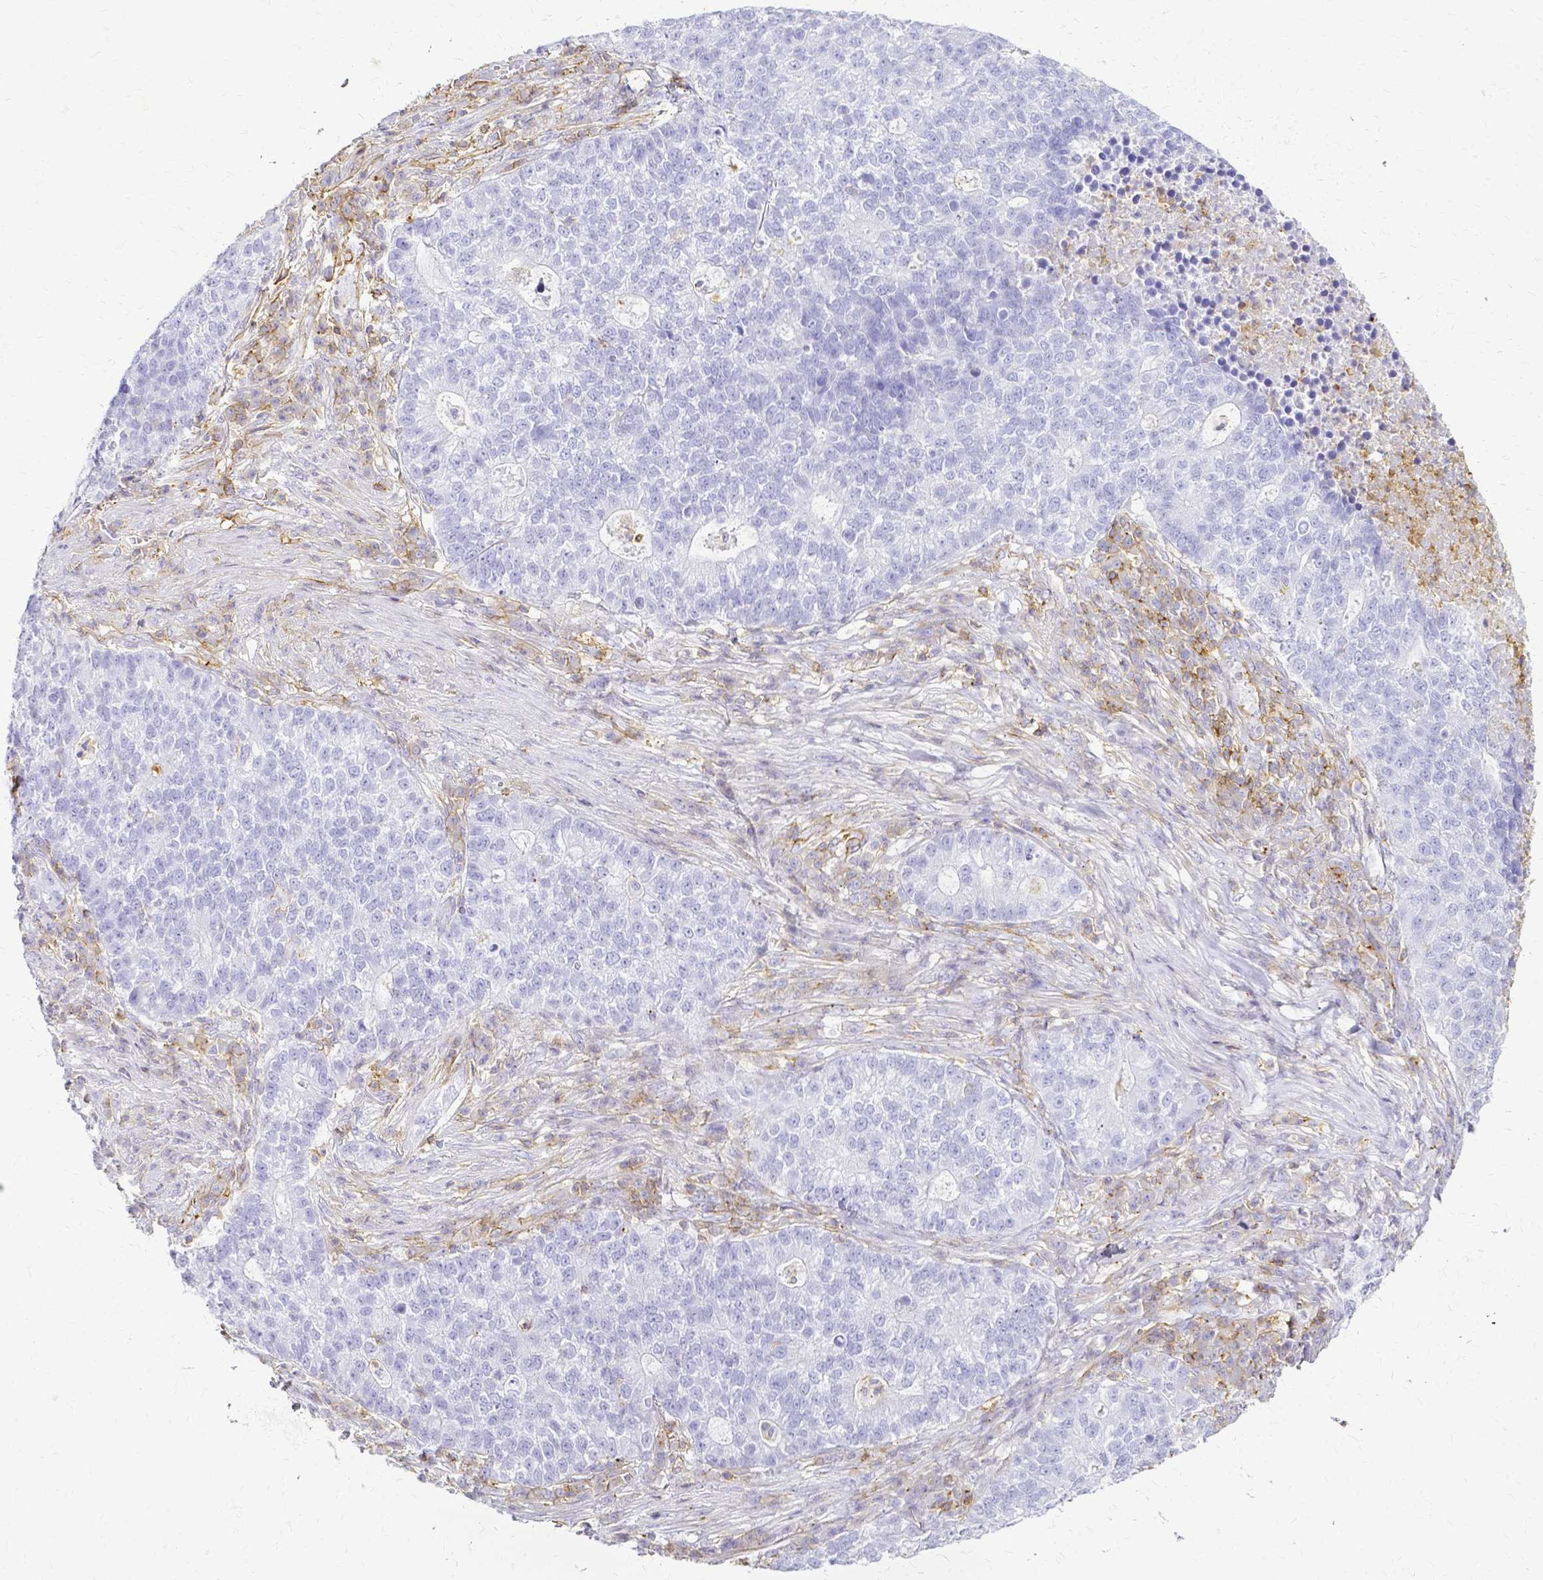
{"staining": {"intensity": "negative", "quantity": "none", "location": "none"}, "tissue": "lung cancer", "cell_type": "Tumor cells", "image_type": "cancer", "snomed": [{"axis": "morphology", "description": "Adenocarcinoma, NOS"}, {"axis": "topography", "description": "Lung"}], "caption": "IHC of human lung cancer exhibits no expression in tumor cells.", "gene": "HSPA12A", "patient": {"sex": "male", "age": 57}}